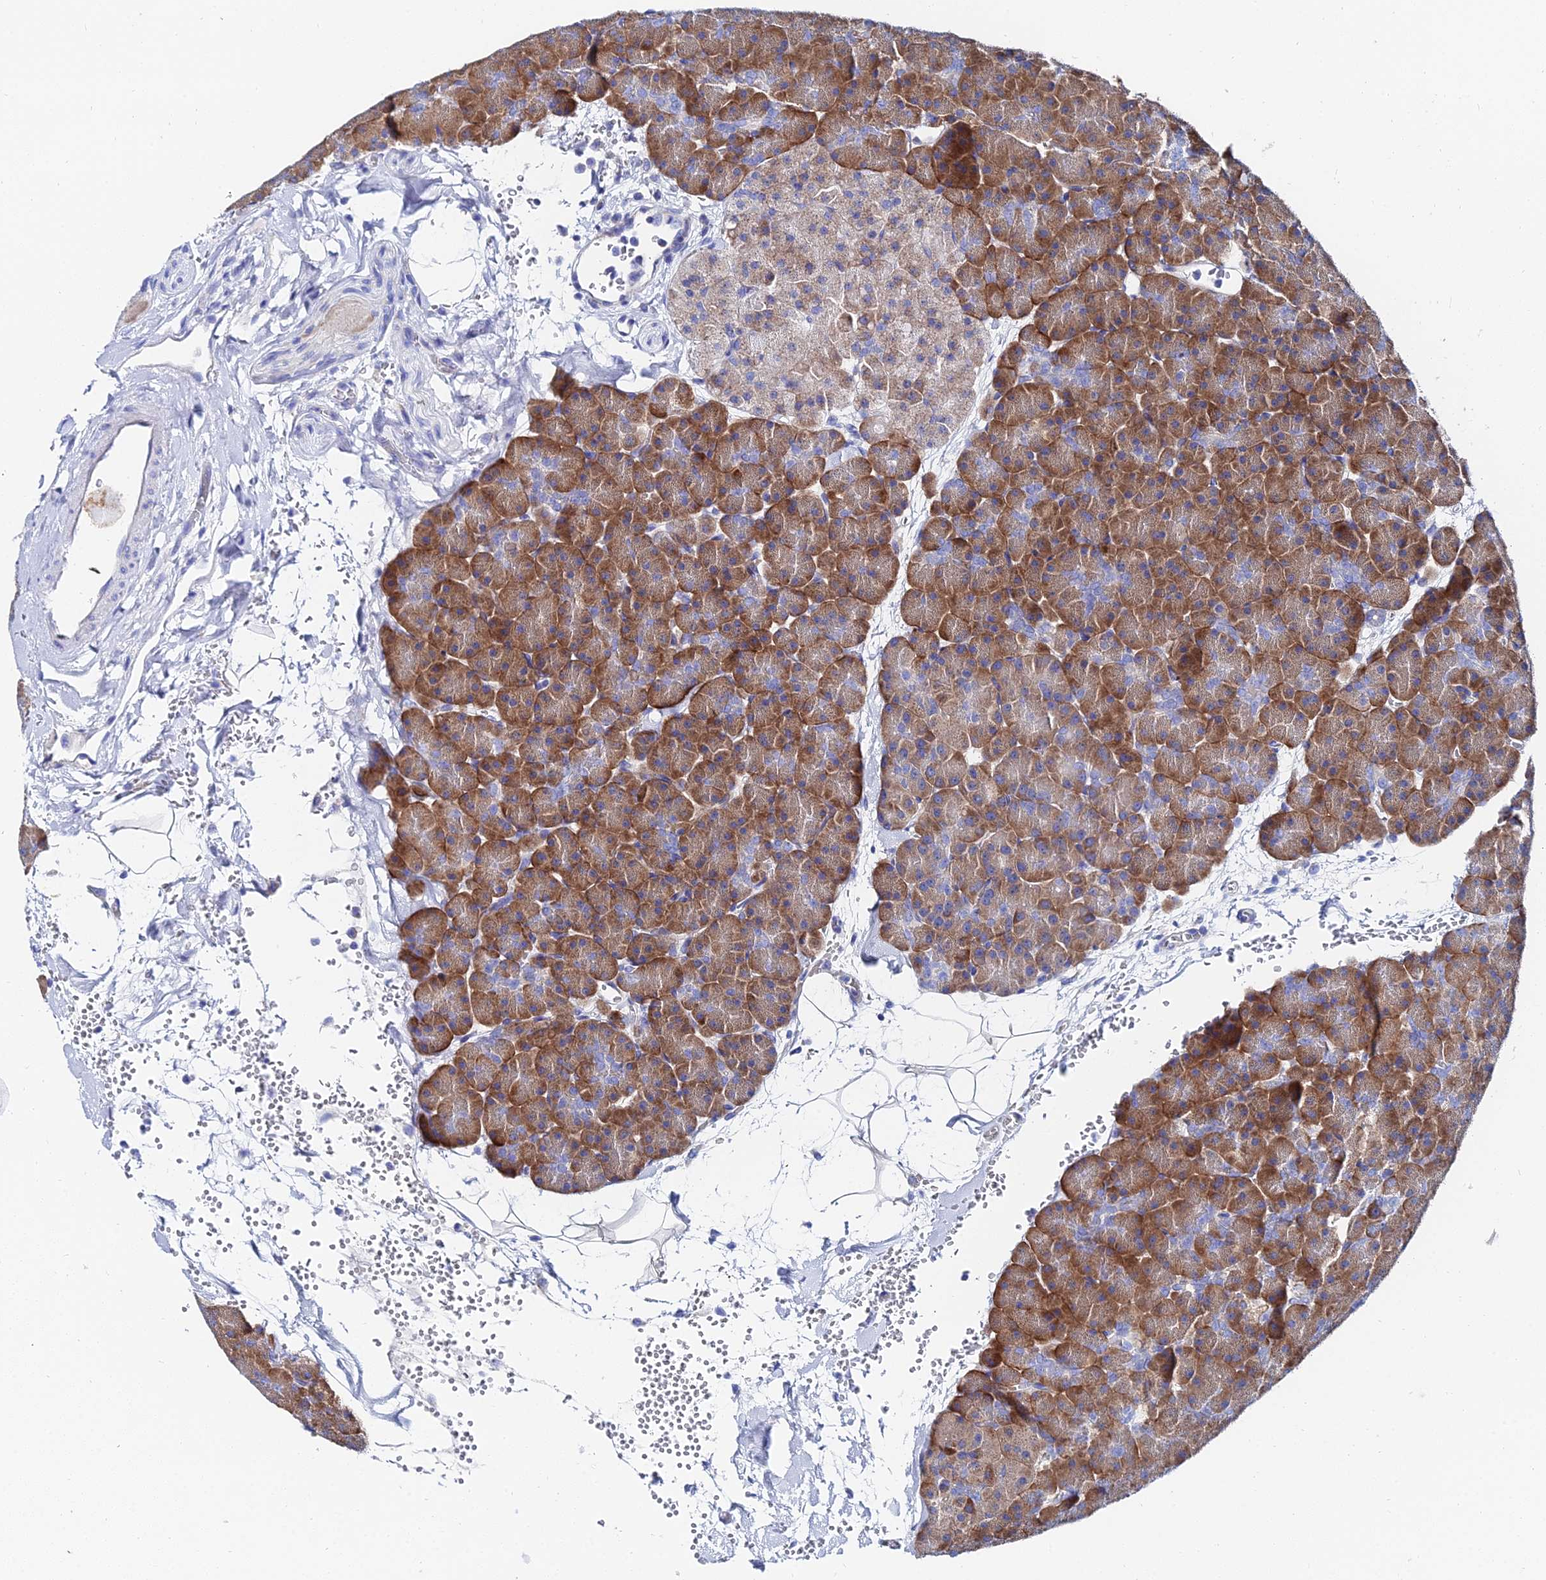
{"staining": {"intensity": "strong", "quantity": ">75%", "location": "cytoplasmic/membranous"}, "tissue": "pancreas", "cell_type": "Exocrine glandular cells", "image_type": "normal", "snomed": [{"axis": "morphology", "description": "Normal tissue, NOS"}, {"axis": "topography", "description": "Pancreas"}], "caption": "A brown stain labels strong cytoplasmic/membranous expression of a protein in exocrine glandular cells of benign human pancreas. (IHC, brightfield microscopy, high magnification).", "gene": "PTTG1", "patient": {"sex": "male", "age": 36}}